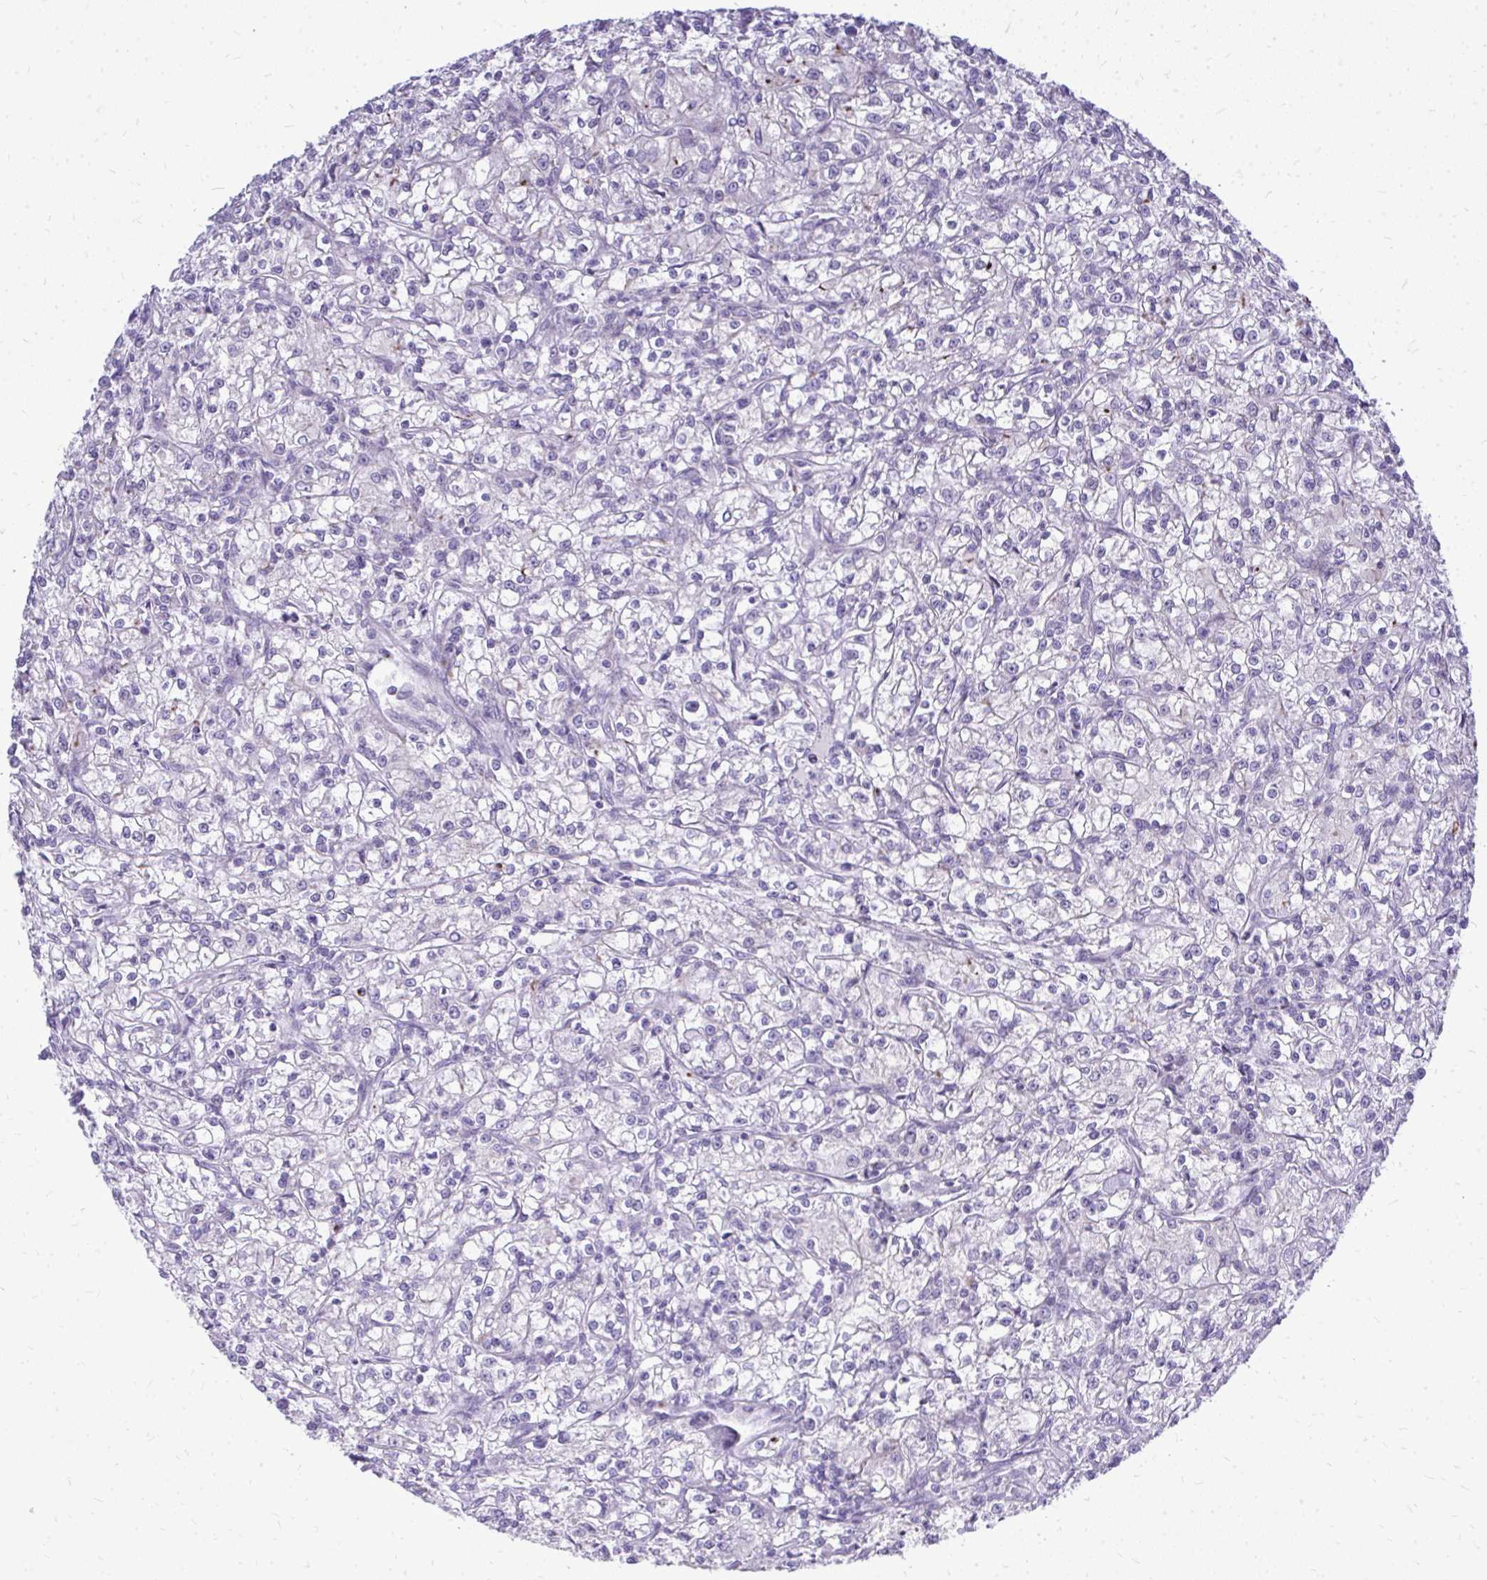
{"staining": {"intensity": "negative", "quantity": "none", "location": "none"}, "tissue": "renal cancer", "cell_type": "Tumor cells", "image_type": "cancer", "snomed": [{"axis": "morphology", "description": "Adenocarcinoma, NOS"}, {"axis": "topography", "description": "Kidney"}], "caption": "Immunohistochemistry photomicrograph of neoplastic tissue: renal cancer (adenocarcinoma) stained with DAB (3,3'-diaminobenzidine) displays no significant protein expression in tumor cells.", "gene": "OR8D1", "patient": {"sex": "female", "age": 59}}